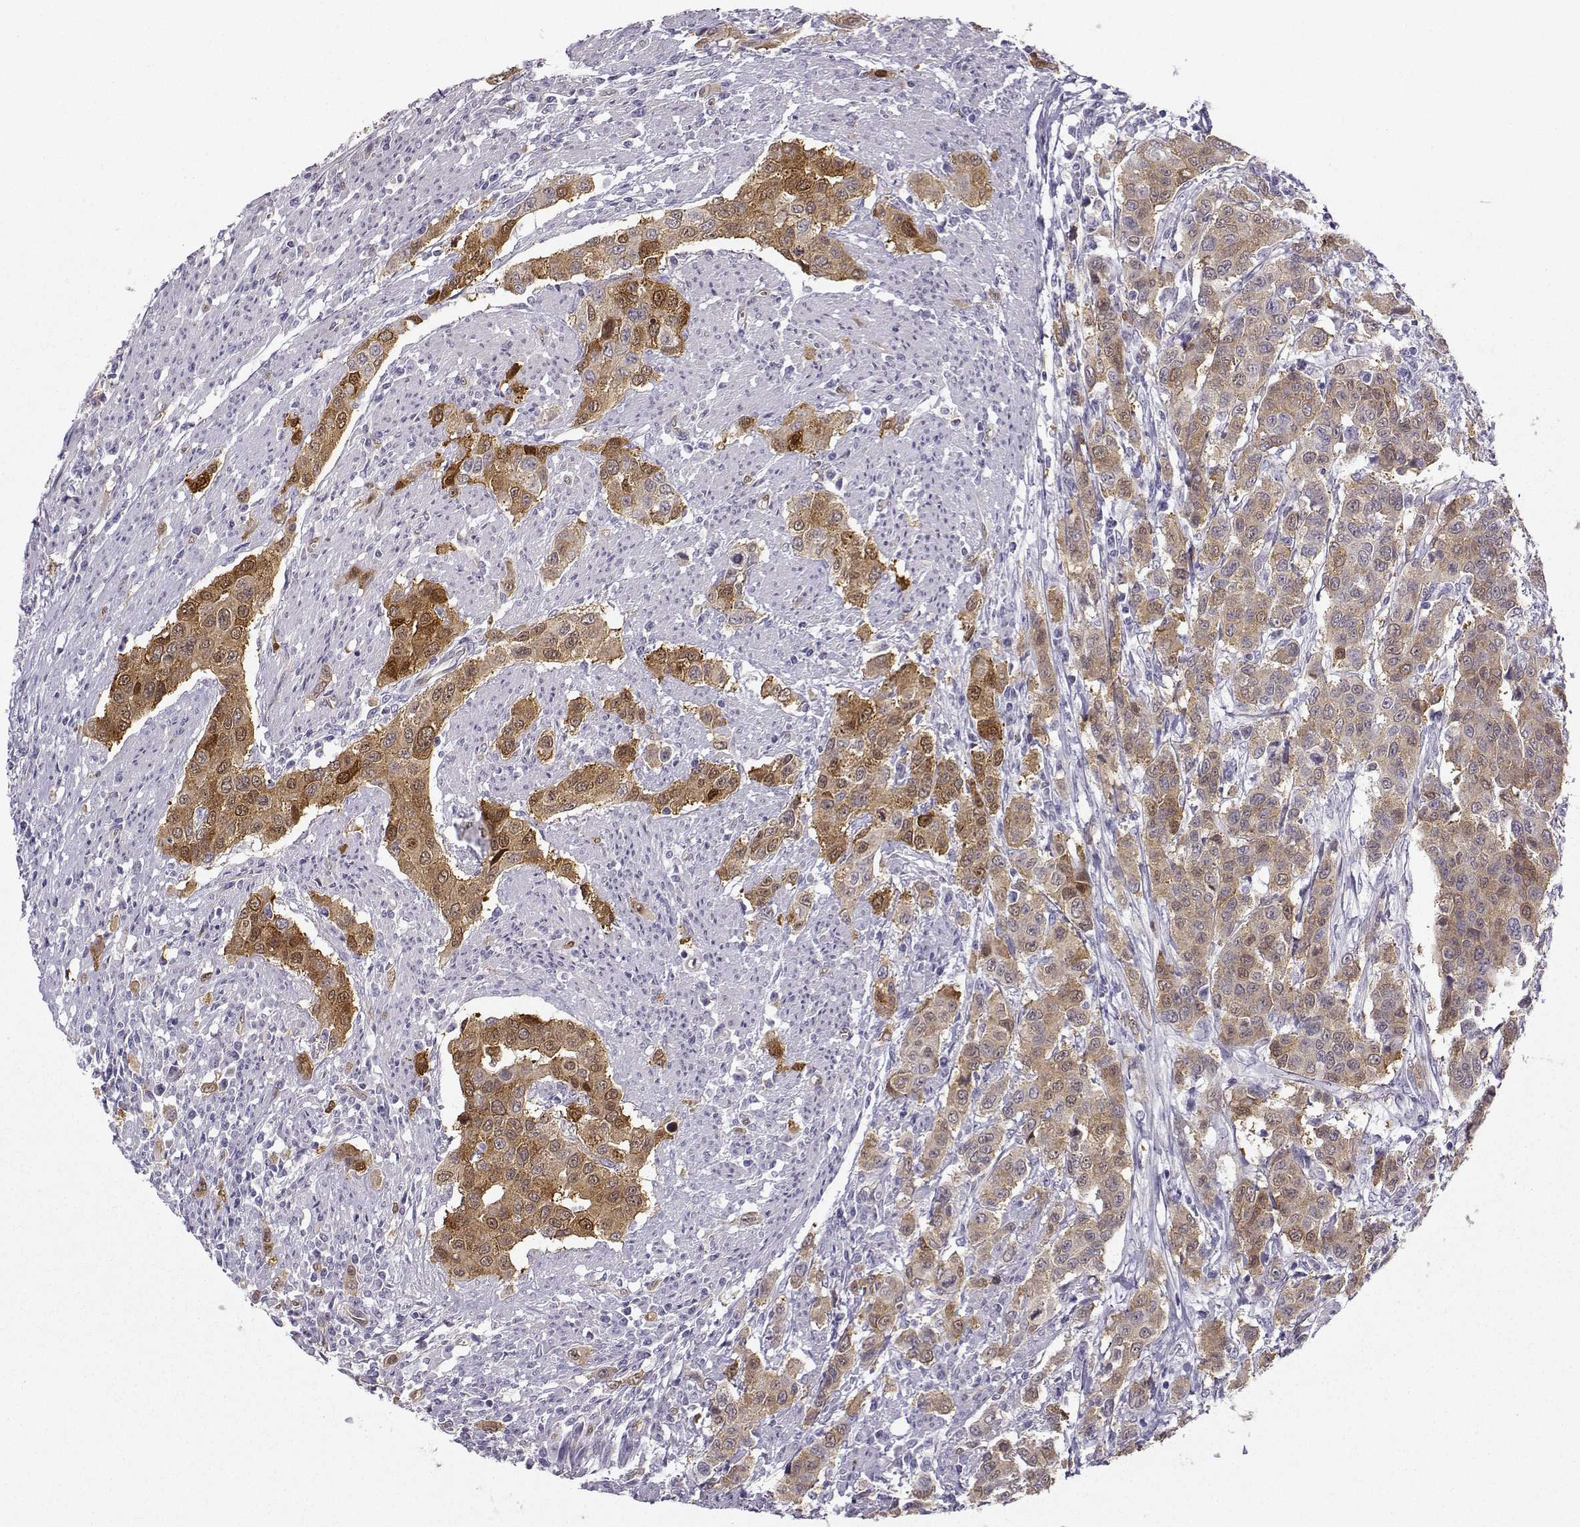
{"staining": {"intensity": "strong", "quantity": "<25%", "location": "cytoplasmic/membranous"}, "tissue": "urothelial cancer", "cell_type": "Tumor cells", "image_type": "cancer", "snomed": [{"axis": "morphology", "description": "Urothelial carcinoma, High grade"}, {"axis": "topography", "description": "Urinary bladder"}], "caption": "The immunohistochemical stain shows strong cytoplasmic/membranous positivity in tumor cells of high-grade urothelial carcinoma tissue.", "gene": "NQO1", "patient": {"sex": "female", "age": 58}}